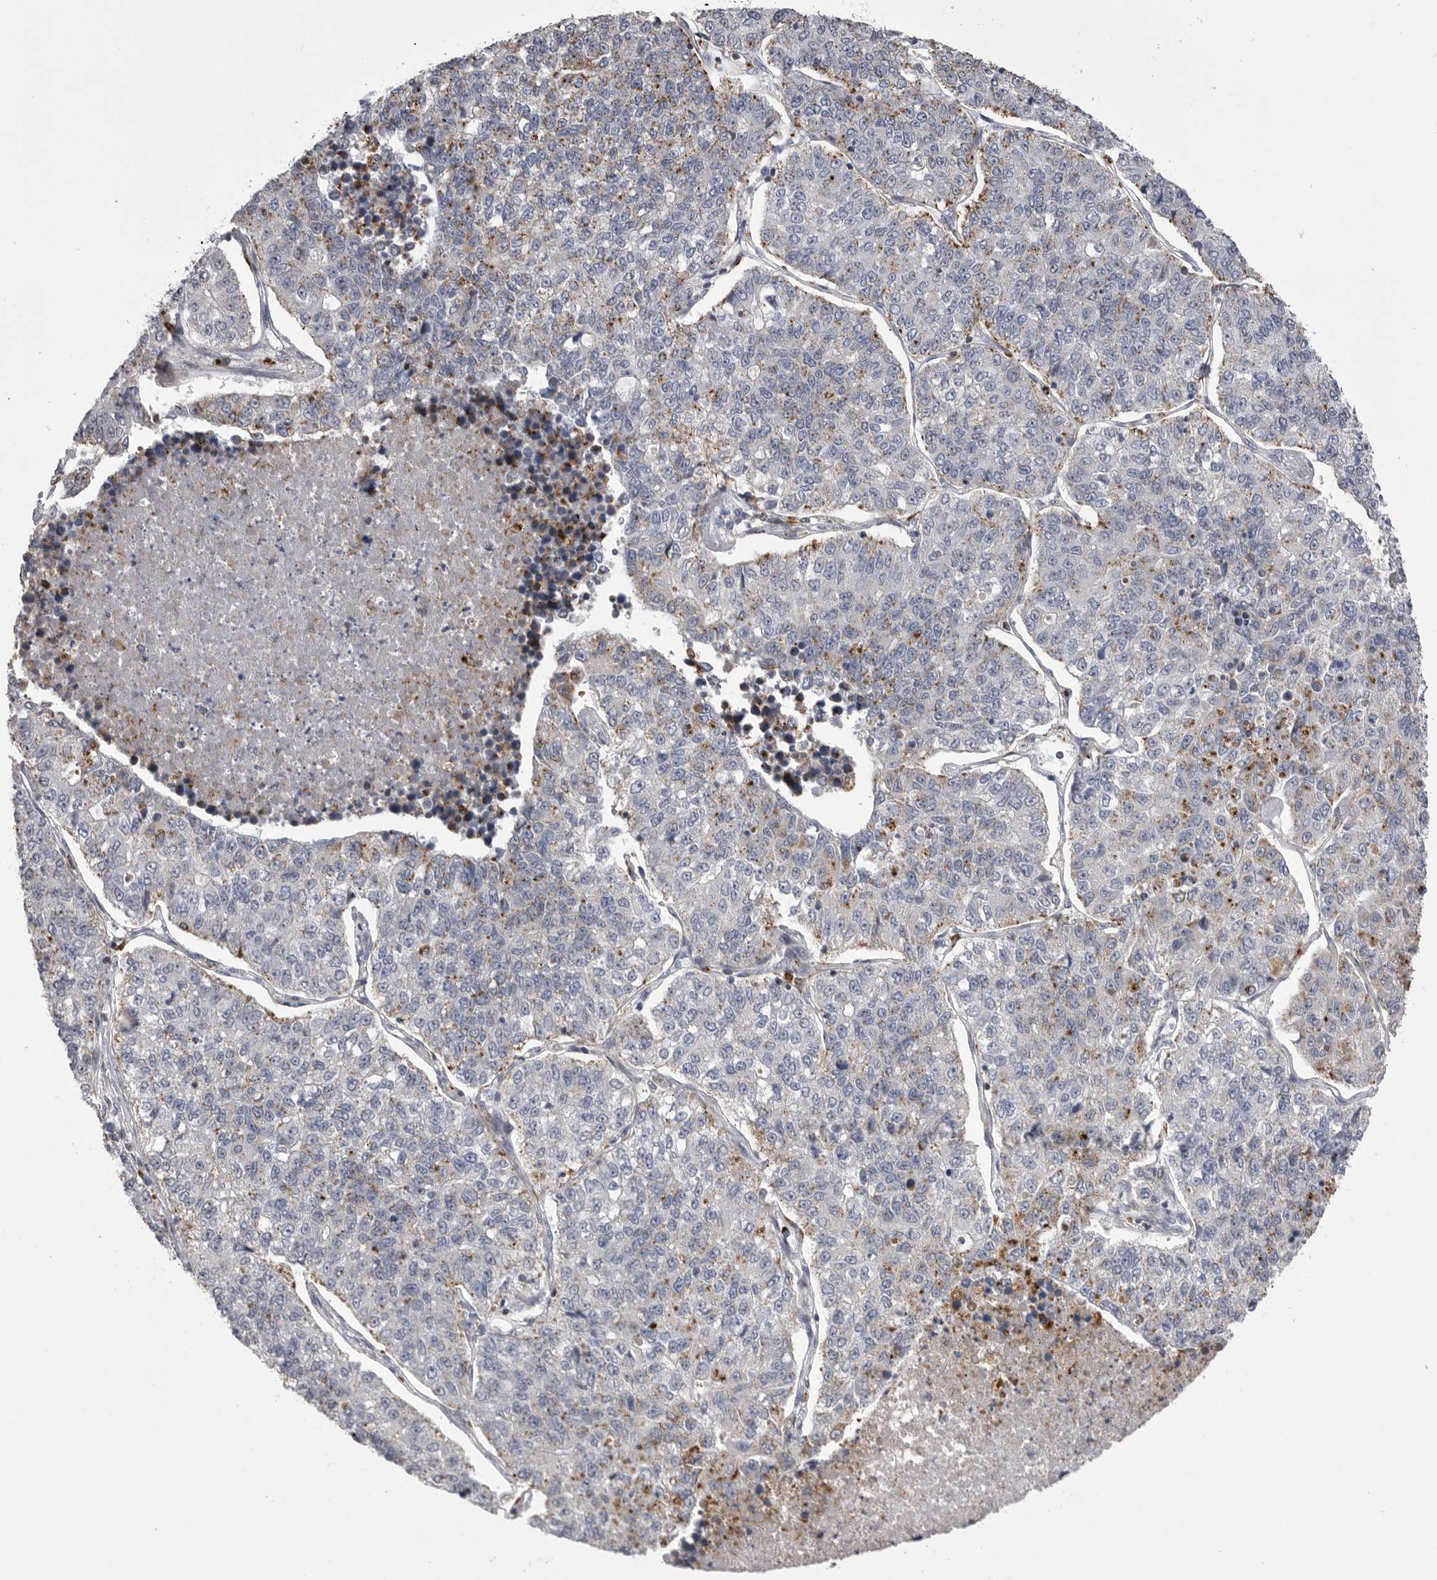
{"staining": {"intensity": "weak", "quantity": "25%-75%", "location": "cytoplasmic/membranous"}, "tissue": "lung cancer", "cell_type": "Tumor cells", "image_type": "cancer", "snomed": [{"axis": "morphology", "description": "Adenocarcinoma, NOS"}, {"axis": "topography", "description": "Lung"}], "caption": "Human adenocarcinoma (lung) stained for a protein (brown) shows weak cytoplasmic/membranous positive positivity in about 25%-75% of tumor cells.", "gene": "PSPN", "patient": {"sex": "male", "age": 49}}